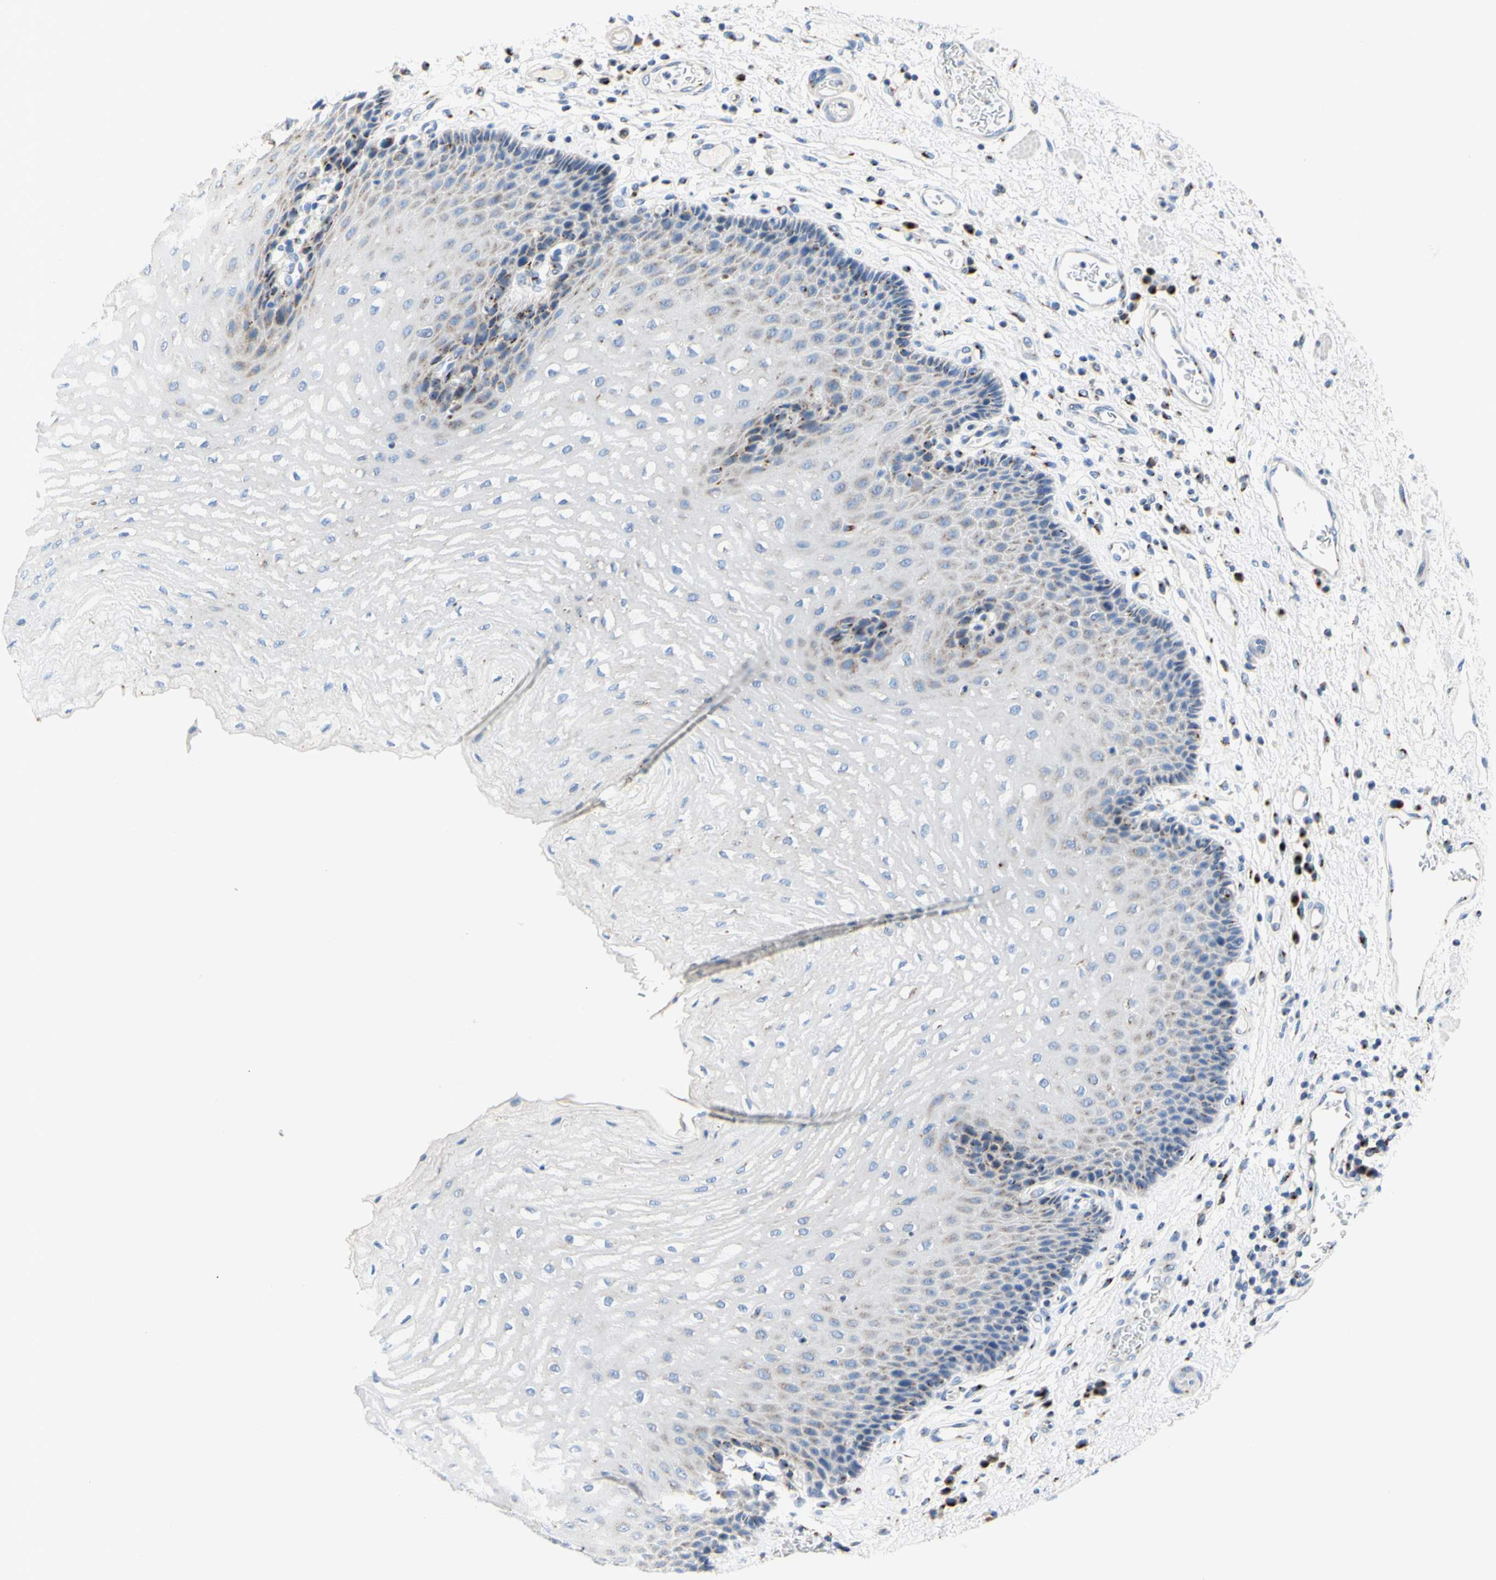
{"staining": {"intensity": "weak", "quantity": "<25%", "location": "cytoplasmic/membranous"}, "tissue": "esophagus", "cell_type": "Squamous epithelial cells", "image_type": "normal", "snomed": [{"axis": "morphology", "description": "Normal tissue, NOS"}, {"axis": "topography", "description": "Esophagus"}], "caption": "Protein analysis of unremarkable esophagus exhibits no significant positivity in squamous epithelial cells.", "gene": "GALNT2", "patient": {"sex": "male", "age": 54}}